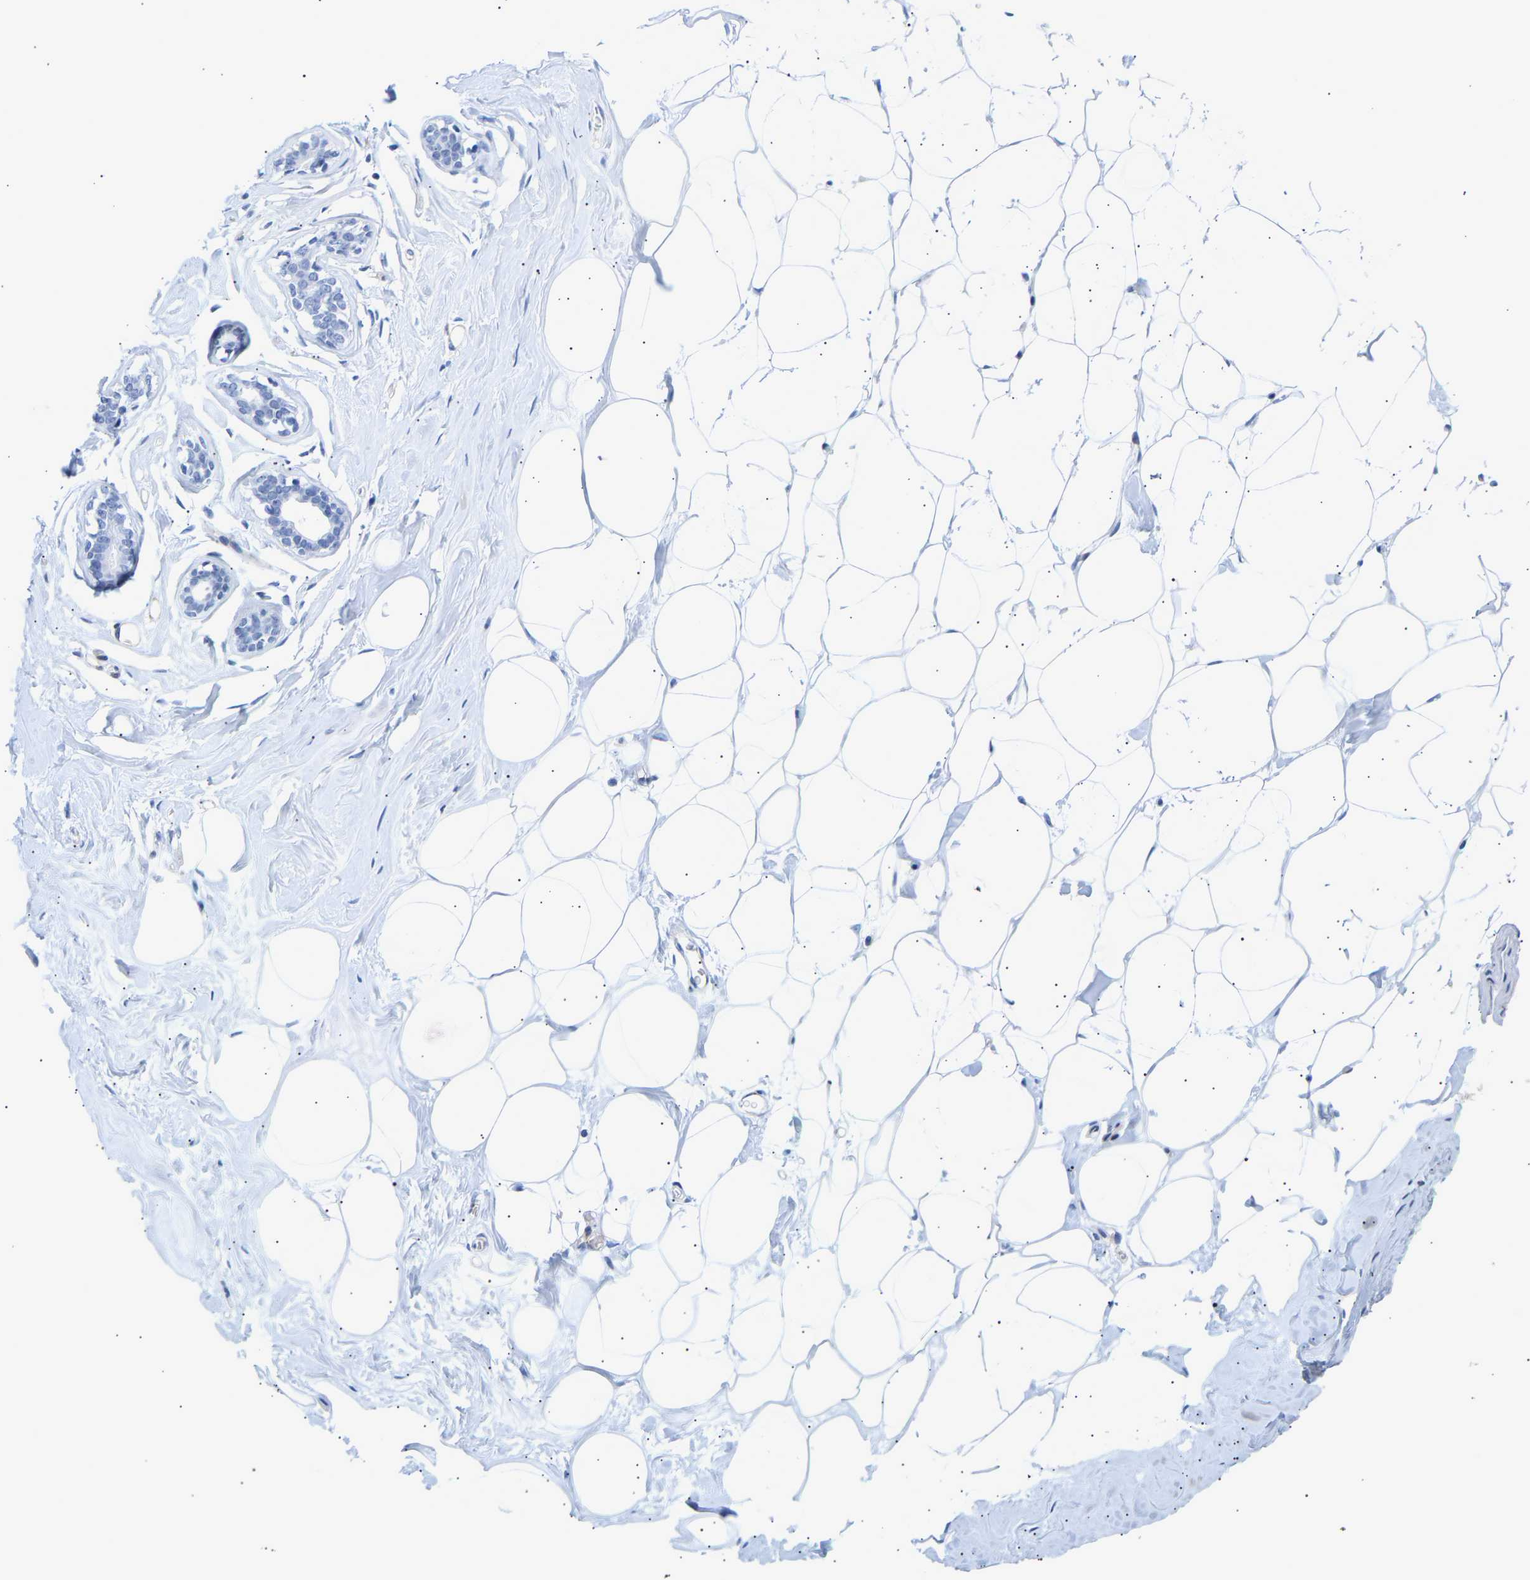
{"staining": {"intensity": "negative", "quantity": "none", "location": "none"}, "tissue": "adipose tissue", "cell_type": "Adipocytes", "image_type": "normal", "snomed": [{"axis": "morphology", "description": "Normal tissue, NOS"}, {"axis": "morphology", "description": "Fibrosis, NOS"}, {"axis": "topography", "description": "Breast"}, {"axis": "topography", "description": "Adipose tissue"}], "caption": "Adipose tissue was stained to show a protein in brown. There is no significant staining in adipocytes. Nuclei are stained in blue.", "gene": "IGFBP7", "patient": {"sex": "female", "age": 39}}